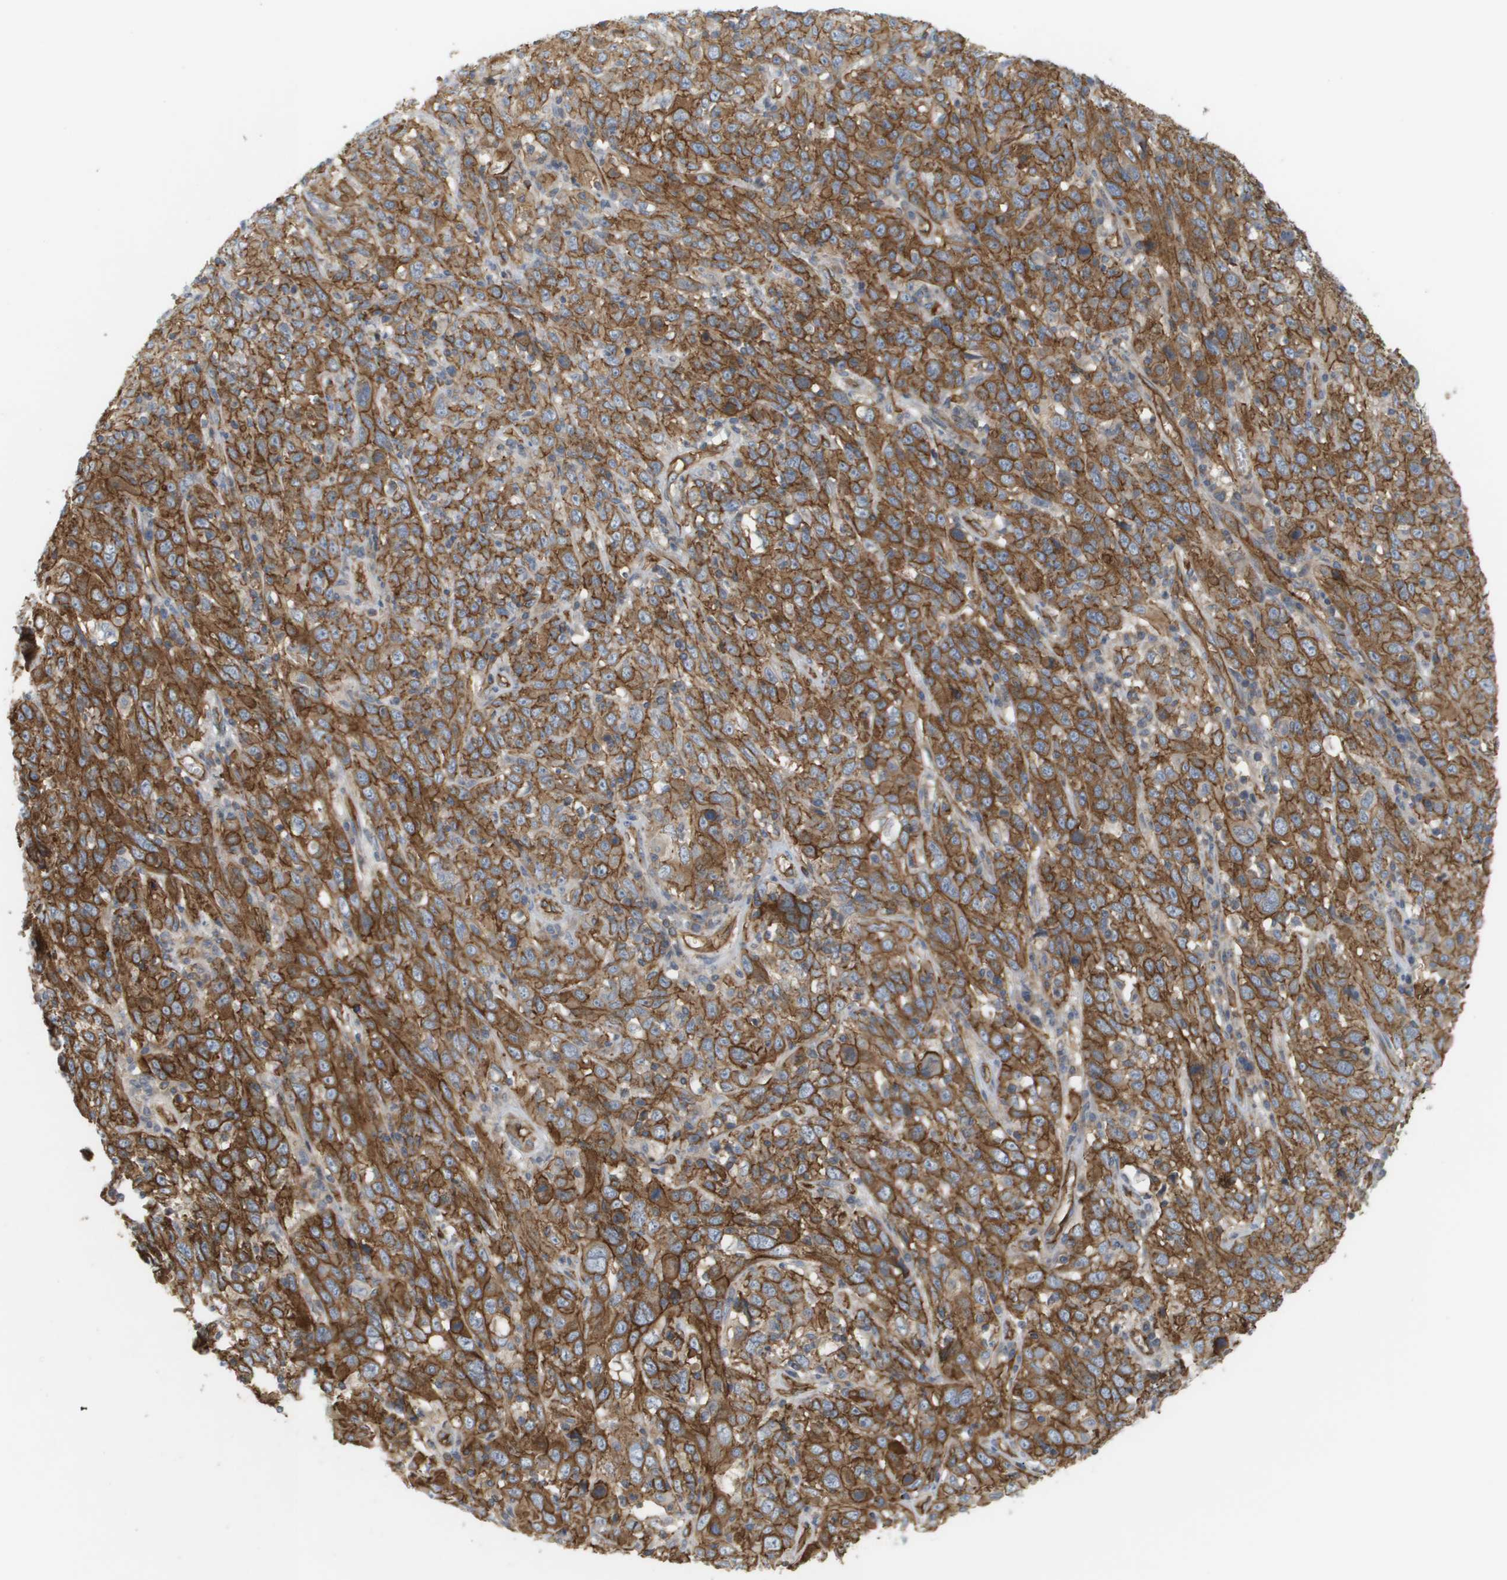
{"staining": {"intensity": "moderate", "quantity": ">75%", "location": "cytoplasmic/membranous"}, "tissue": "cervical cancer", "cell_type": "Tumor cells", "image_type": "cancer", "snomed": [{"axis": "morphology", "description": "Squamous cell carcinoma, NOS"}, {"axis": "topography", "description": "Cervix"}], "caption": "Cervical squamous cell carcinoma tissue reveals moderate cytoplasmic/membranous staining in about >75% of tumor cells Nuclei are stained in blue.", "gene": "SGMS2", "patient": {"sex": "female", "age": 46}}